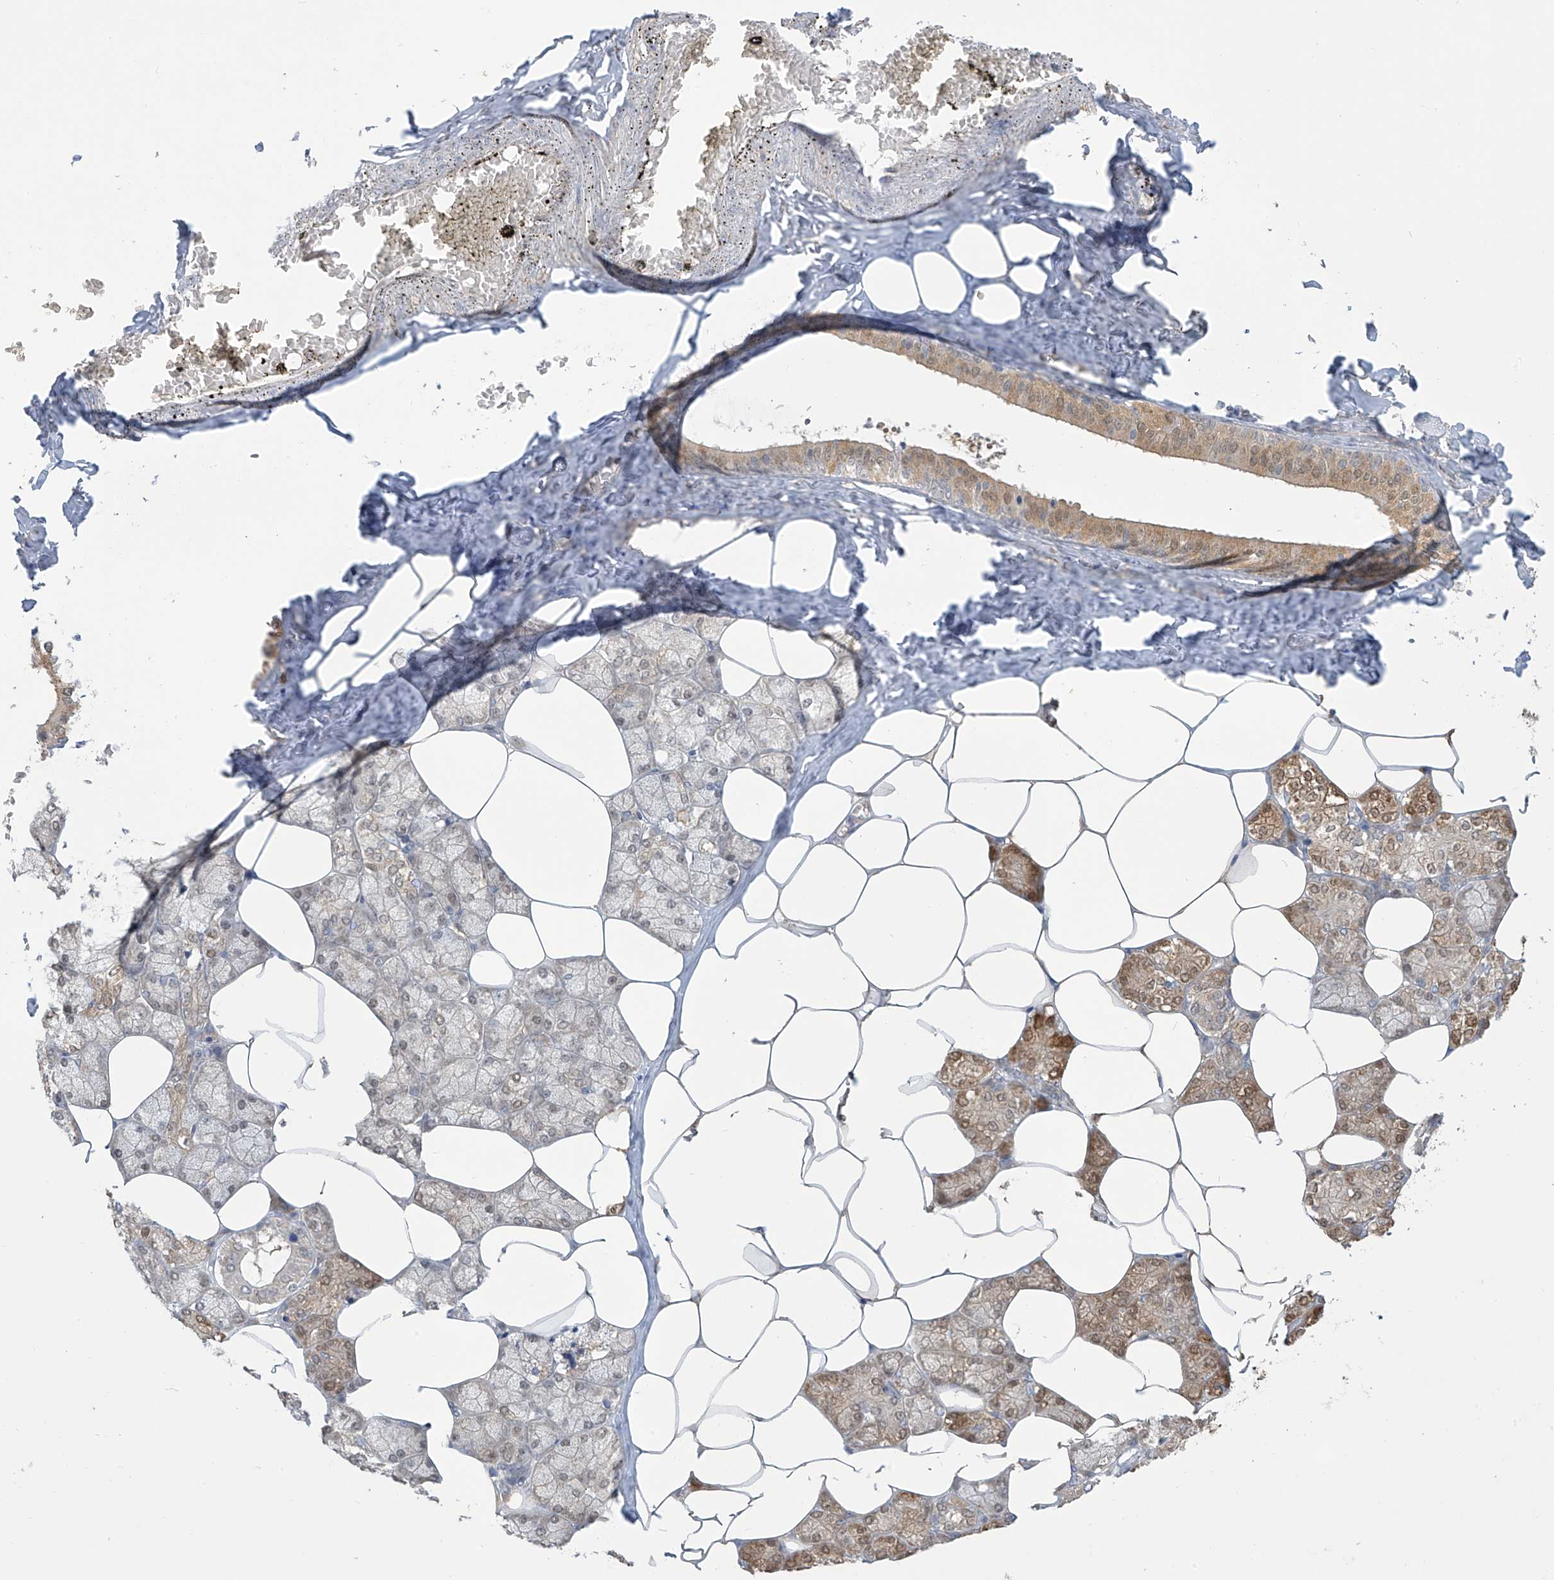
{"staining": {"intensity": "moderate", "quantity": "25%-75%", "location": "cytoplasmic/membranous,nuclear"}, "tissue": "salivary gland", "cell_type": "Glandular cells", "image_type": "normal", "snomed": [{"axis": "morphology", "description": "Normal tissue, NOS"}, {"axis": "topography", "description": "Salivary gland"}], "caption": "Glandular cells show medium levels of moderate cytoplasmic/membranous,nuclear positivity in about 25%-75% of cells in benign human salivary gland.", "gene": "IDH1", "patient": {"sex": "male", "age": 62}}